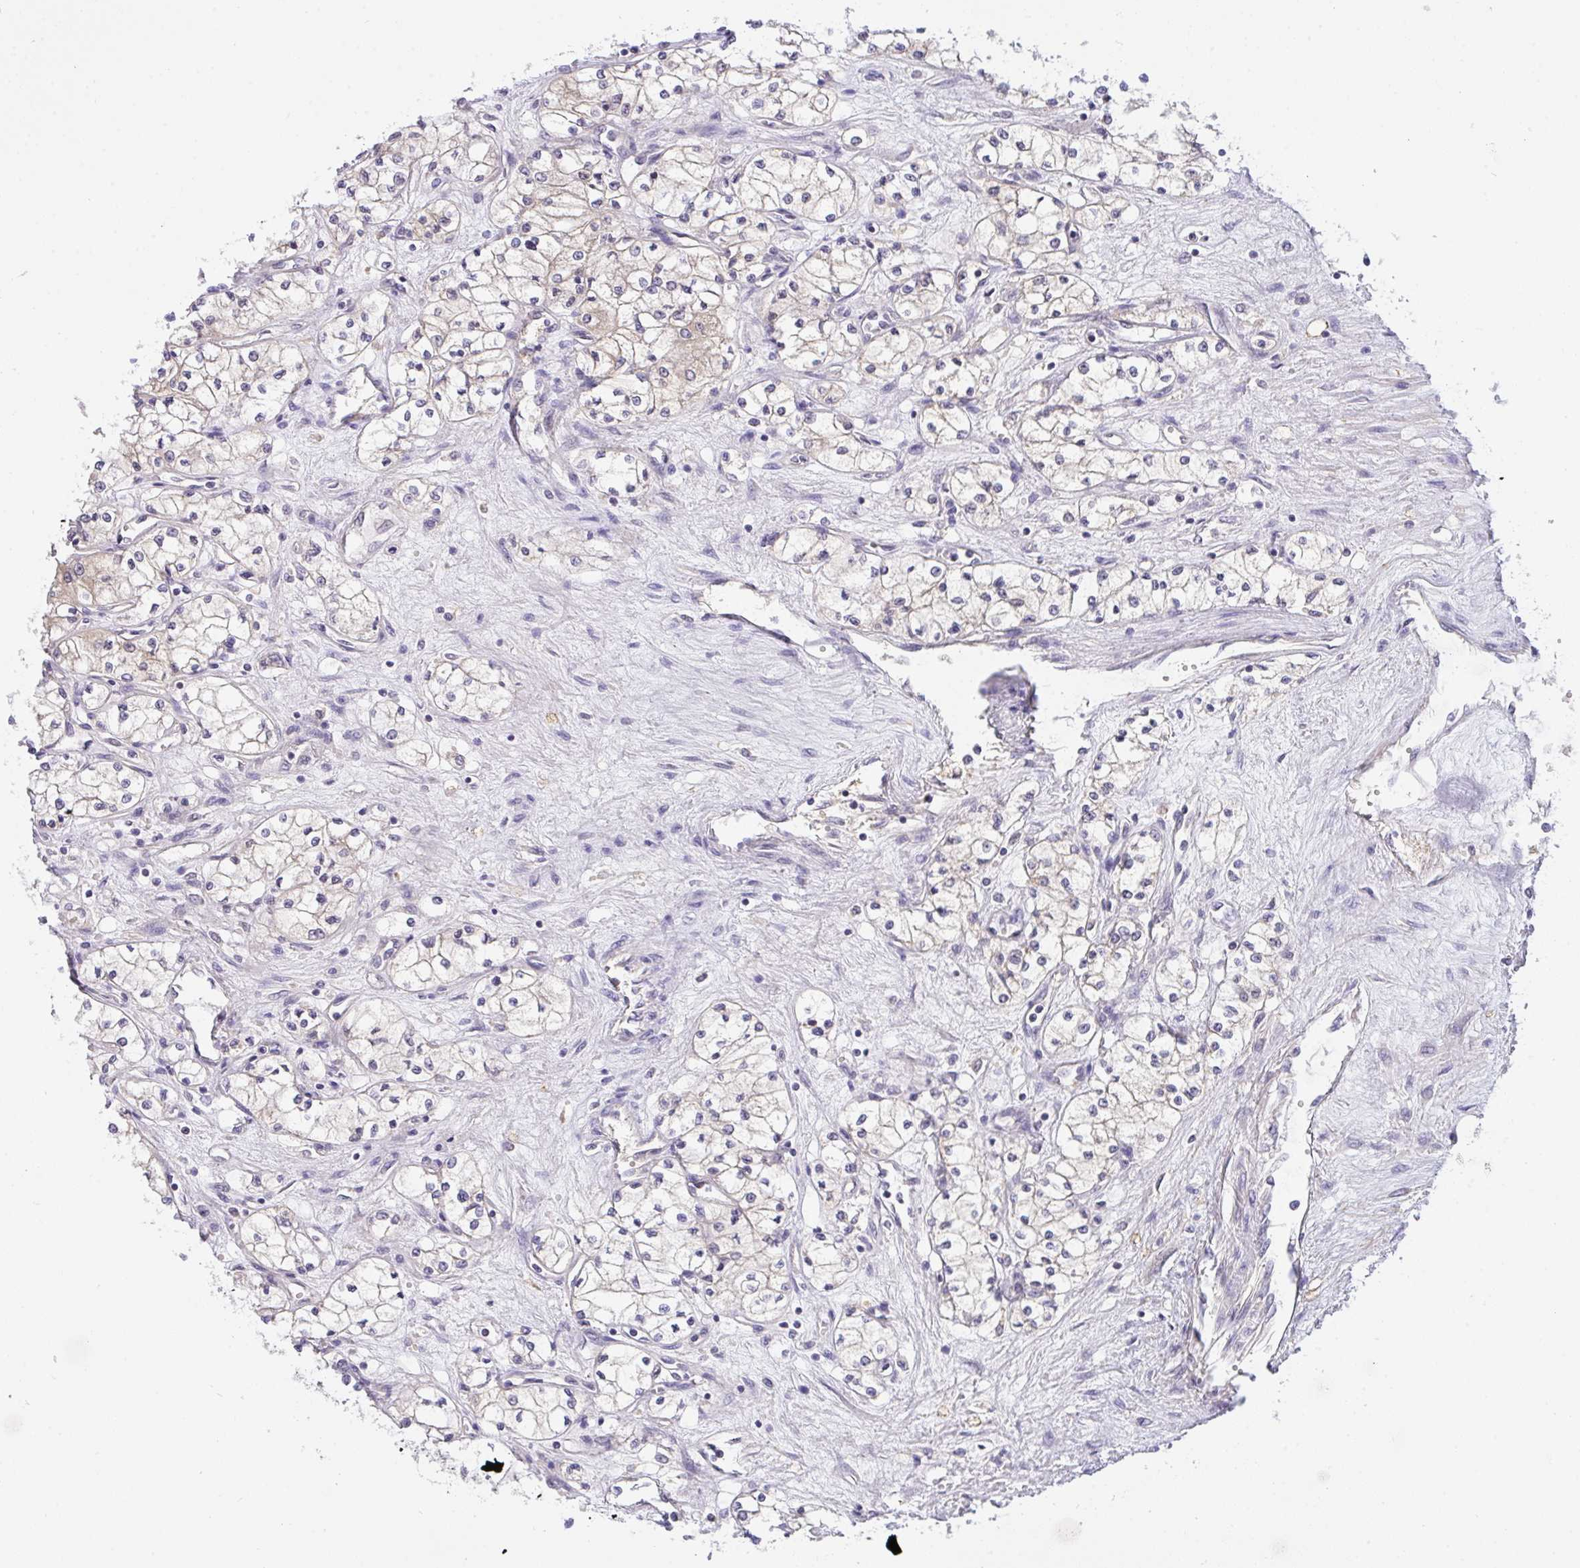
{"staining": {"intensity": "negative", "quantity": "none", "location": "none"}, "tissue": "renal cancer", "cell_type": "Tumor cells", "image_type": "cancer", "snomed": [{"axis": "morphology", "description": "Normal tissue, NOS"}, {"axis": "morphology", "description": "Adenocarcinoma, NOS"}, {"axis": "topography", "description": "Kidney"}], "caption": "High magnification brightfield microscopy of renal adenocarcinoma stained with DAB (brown) and counterstained with hematoxylin (blue): tumor cells show no significant positivity.", "gene": "C19orf54", "patient": {"sex": "male", "age": 59}}